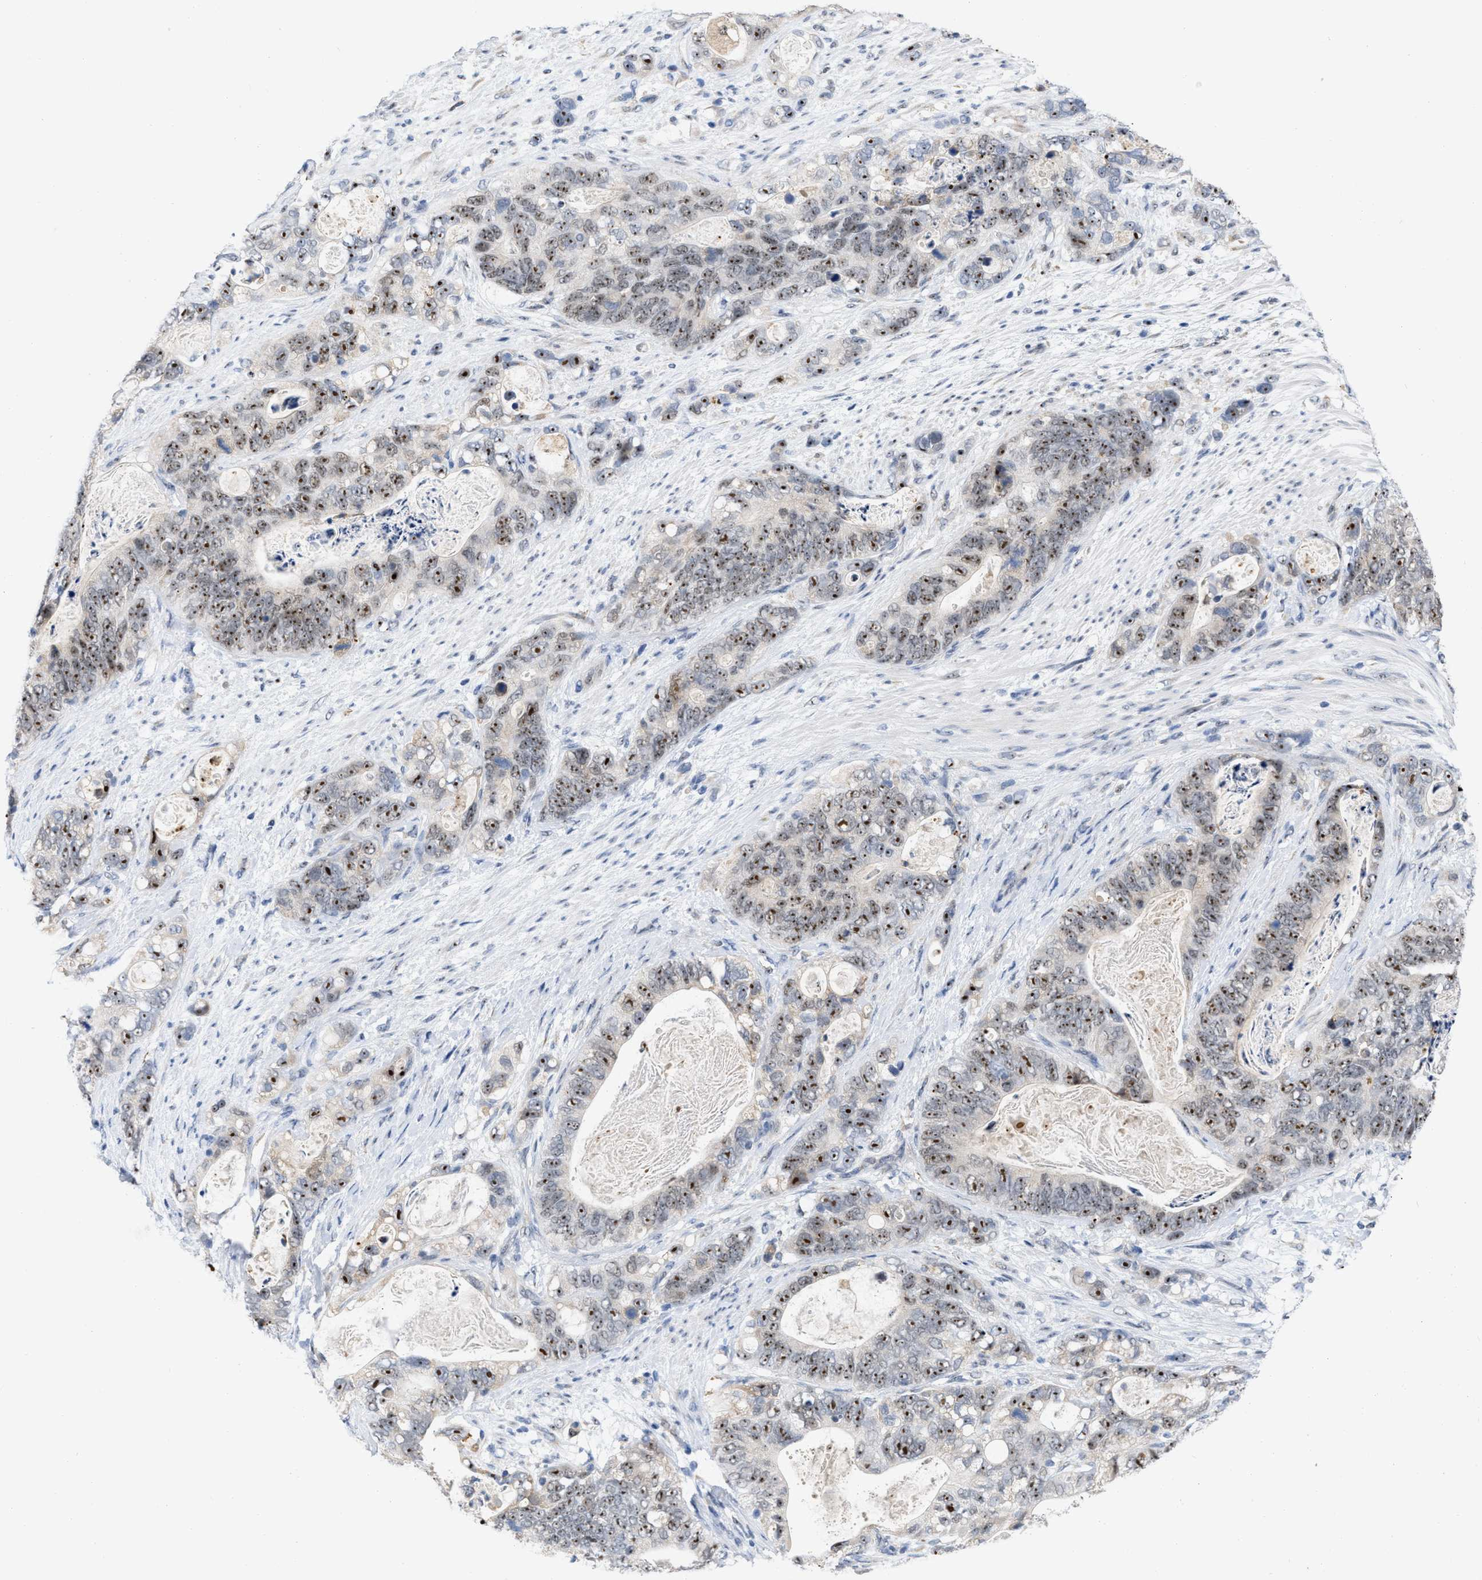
{"staining": {"intensity": "strong", "quantity": ">75%", "location": "nuclear"}, "tissue": "stomach cancer", "cell_type": "Tumor cells", "image_type": "cancer", "snomed": [{"axis": "morphology", "description": "Normal tissue, NOS"}, {"axis": "morphology", "description": "Adenocarcinoma, NOS"}, {"axis": "topography", "description": "Stomach"}], "caption": "A brown stain highlights strong nuclear expression of a protein in human stomach adenocarcinoma tumor cells. The protein of interest is stained brown, and the nuclei are stained in blue (DAB IHC with brightfield microscopy, high magnification).", "gene": "ELAC2", "patient": {"sex": "female", "age": 89}}